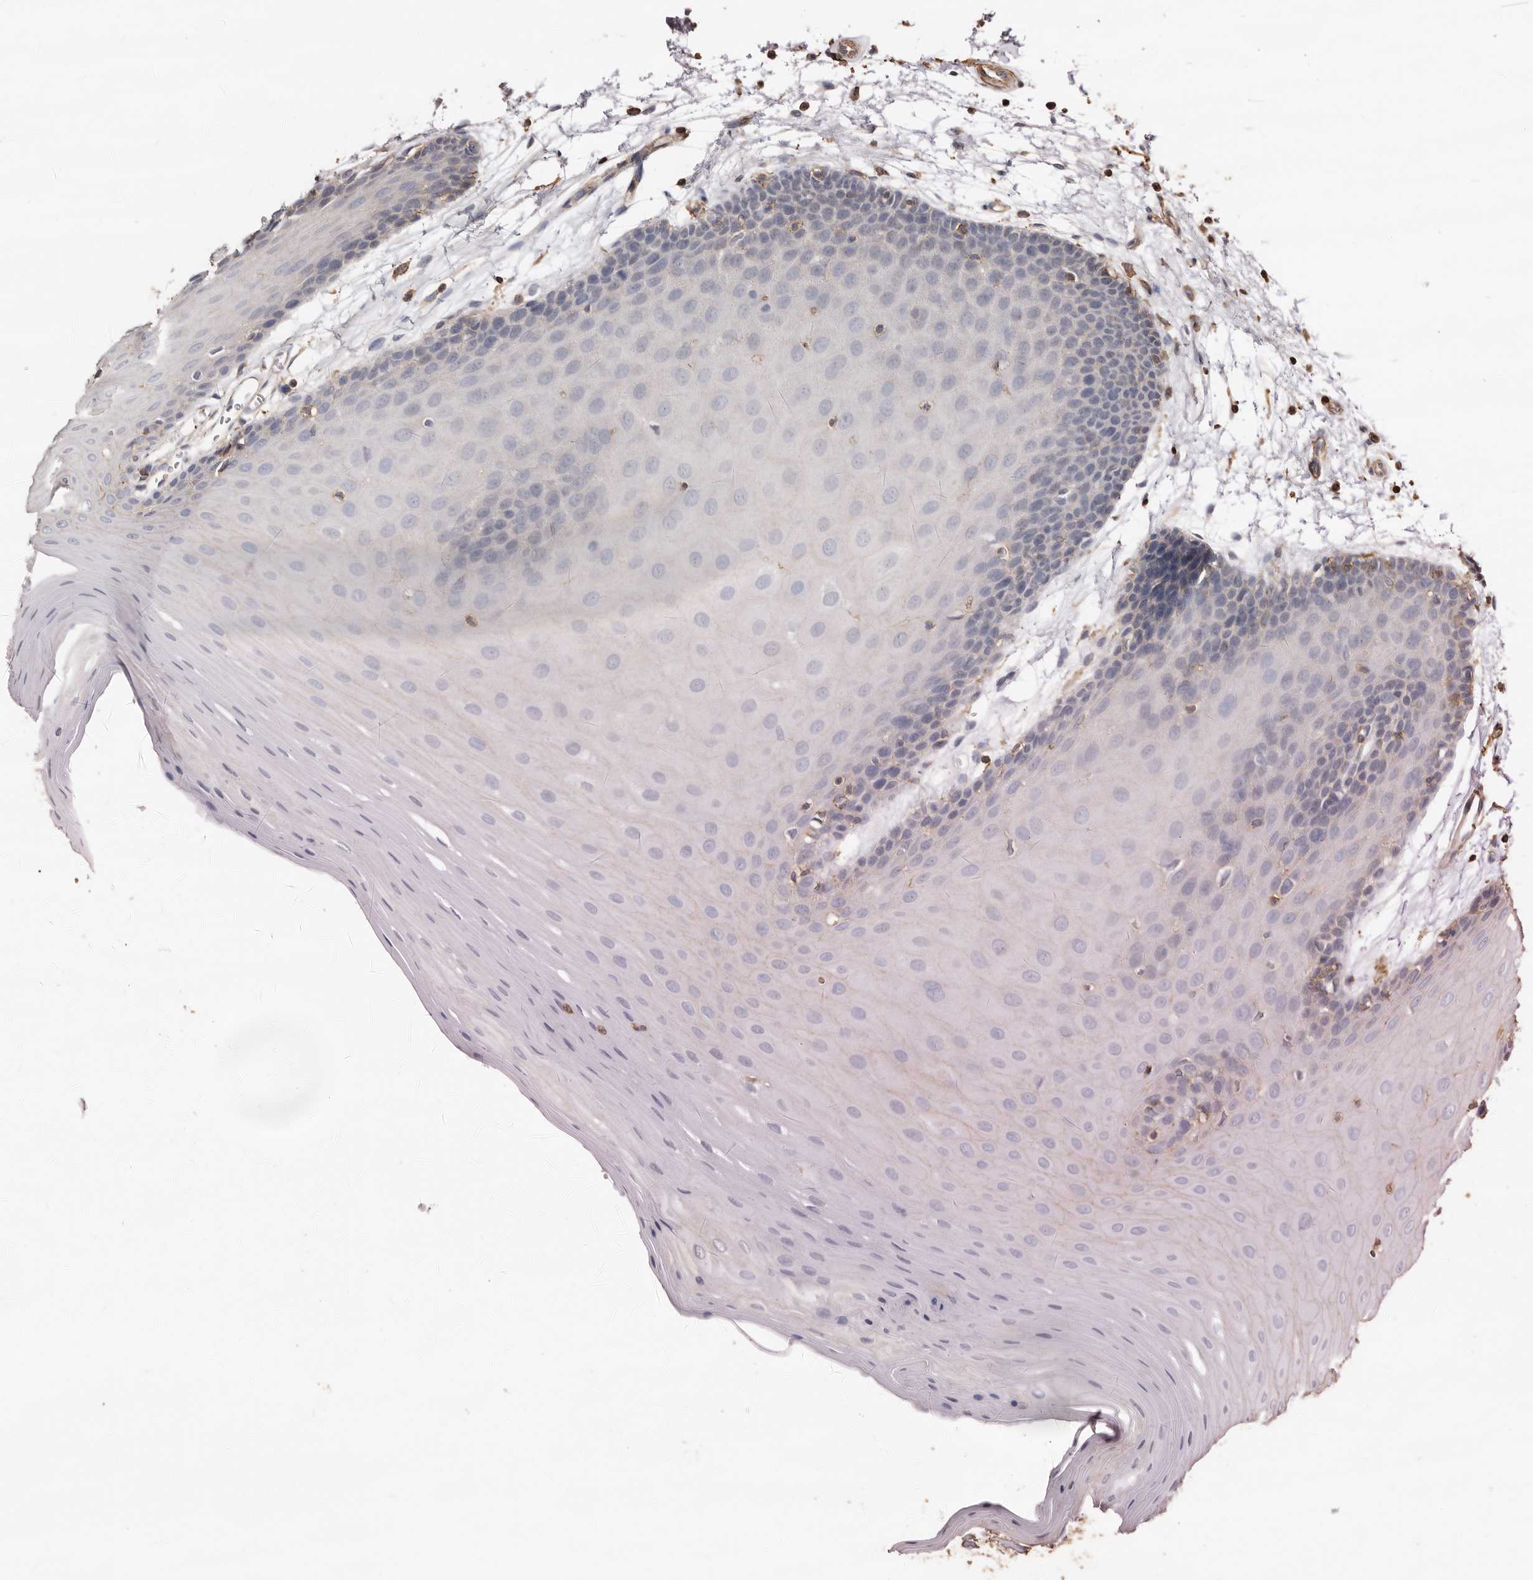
{"staining": {"intensity": "negative", "quantity": "none", "location": "none"}, "tissue": "oral mucosa", "cell_type": "Squamous epithelial cells", "image_type": "normal", "snomed": [{"axis": "morphology", "description": "Normal tissue, NOS"}, {"axis": "morphology", "description": "Squamous cell carcinoma, NOS"}, {"axis": "topography", "description": "Skeletal muscle"}, {"axis": "topography", "description": "Oral tissue"}, {"axis": "topography", "description": "Salivary gland"}, {"axis": "topography", "description": "Head-Neck"}], "caption": "Immunohistochemical staining of benign human oral mucosa shows no significant positivity in squamous epithelial cells. The staining was performed using DAB (3,3'-diaminobenzidine) to visualize the protein expression in brown, while the nuclei were stained in blue with hematoxylin (Magnification: 20x).", "gene": "GSK3A", "patient": {"sex": "male", "age": 54}}